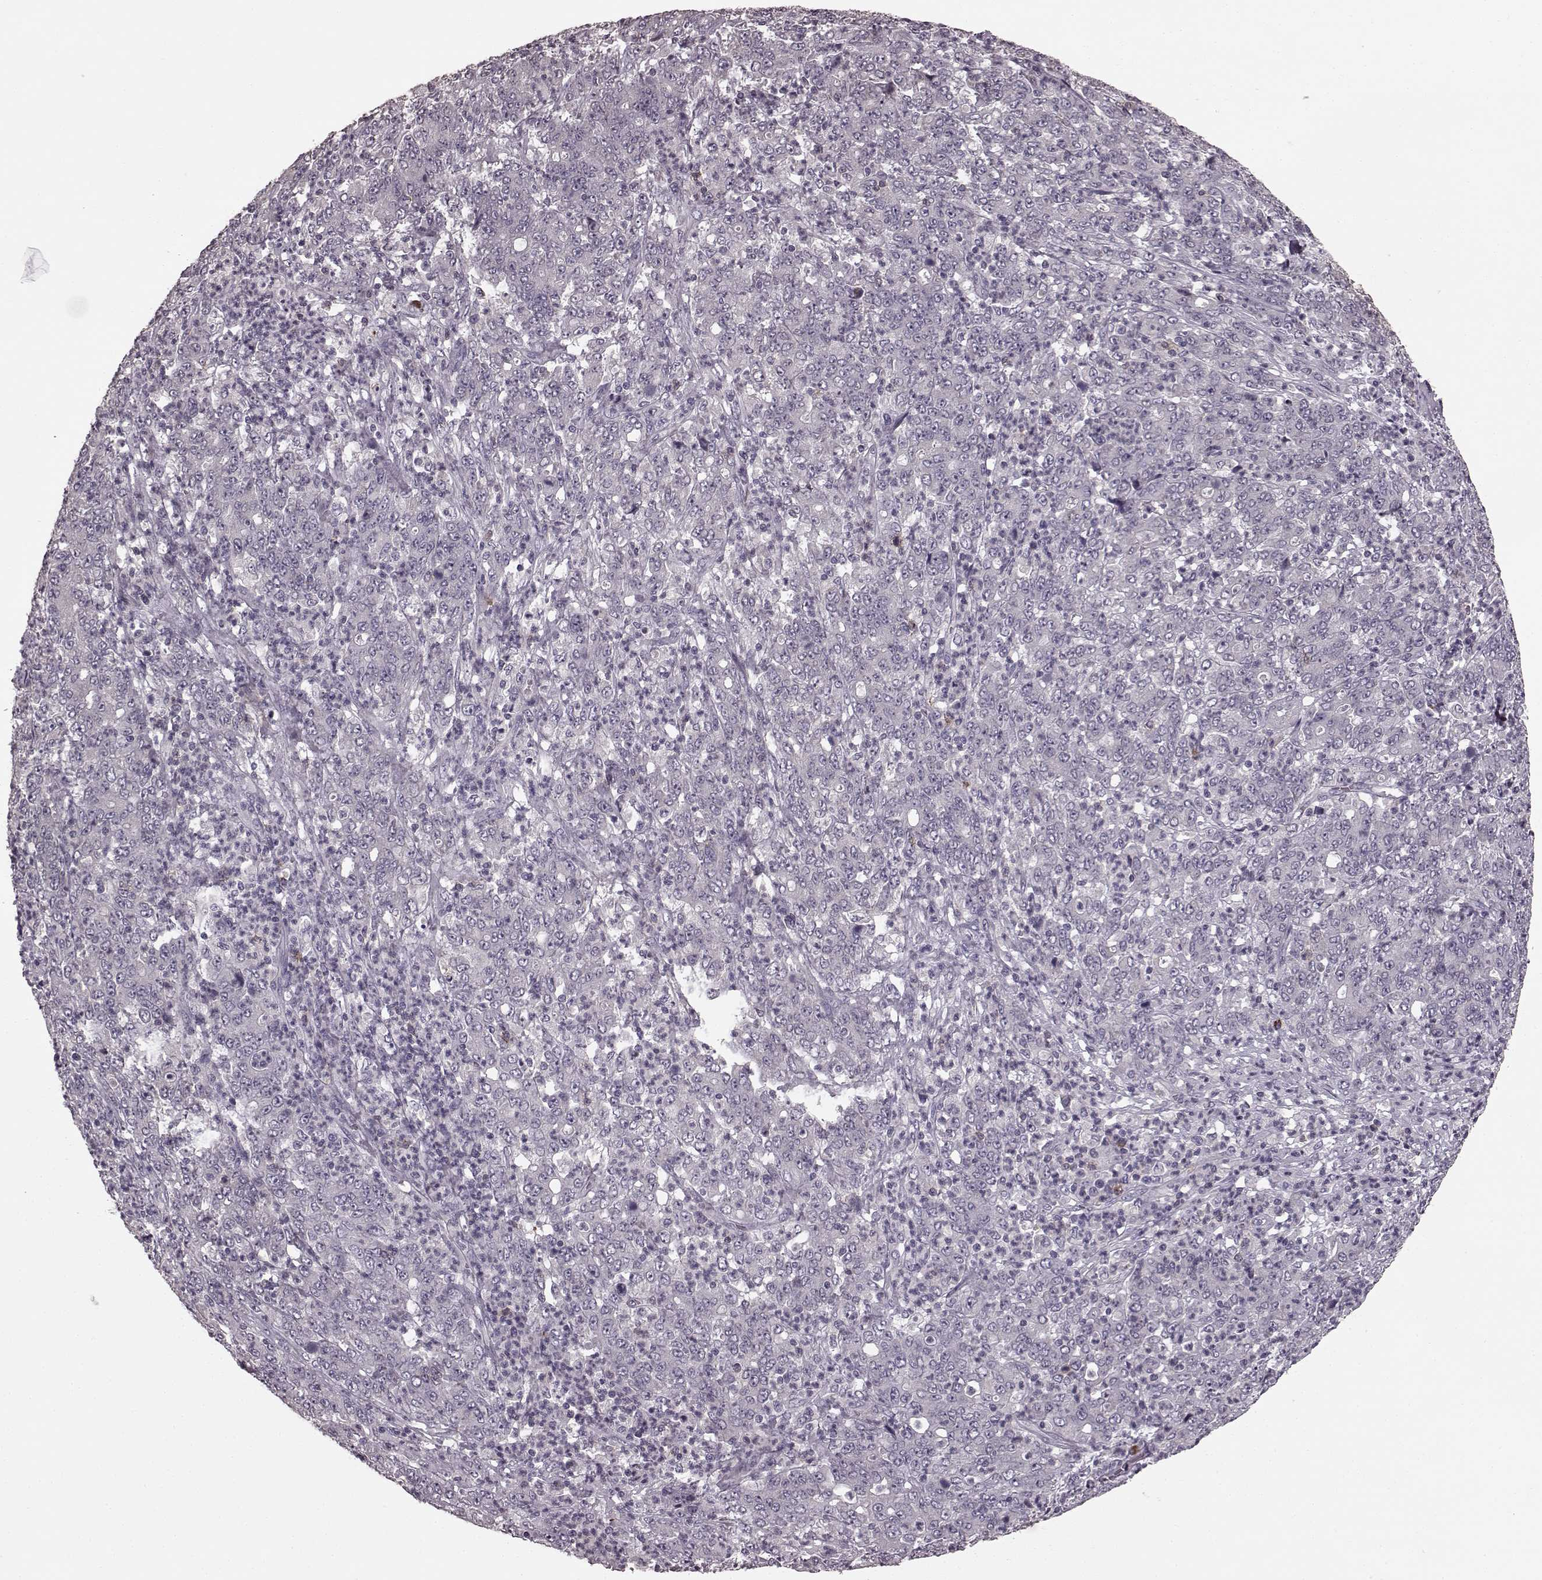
{"staining": {"intensity": "negative", "quantity": "none", "location": "none"}, "tissue": "stomach cancer", "cell_type": "Tumor cells", "image_type": "cancer", "snomed": [{"axis": "morphology", "description": "Adenocarcinoma, NOS"}, {"axis": "topography", "description": "Stomach, lower"}], "caption": "Tumor cells are negative for brown protein staining in stomach adenocarcinoma.", "gene": "CD28", "patient": {"sex": "female", "age": 71}}